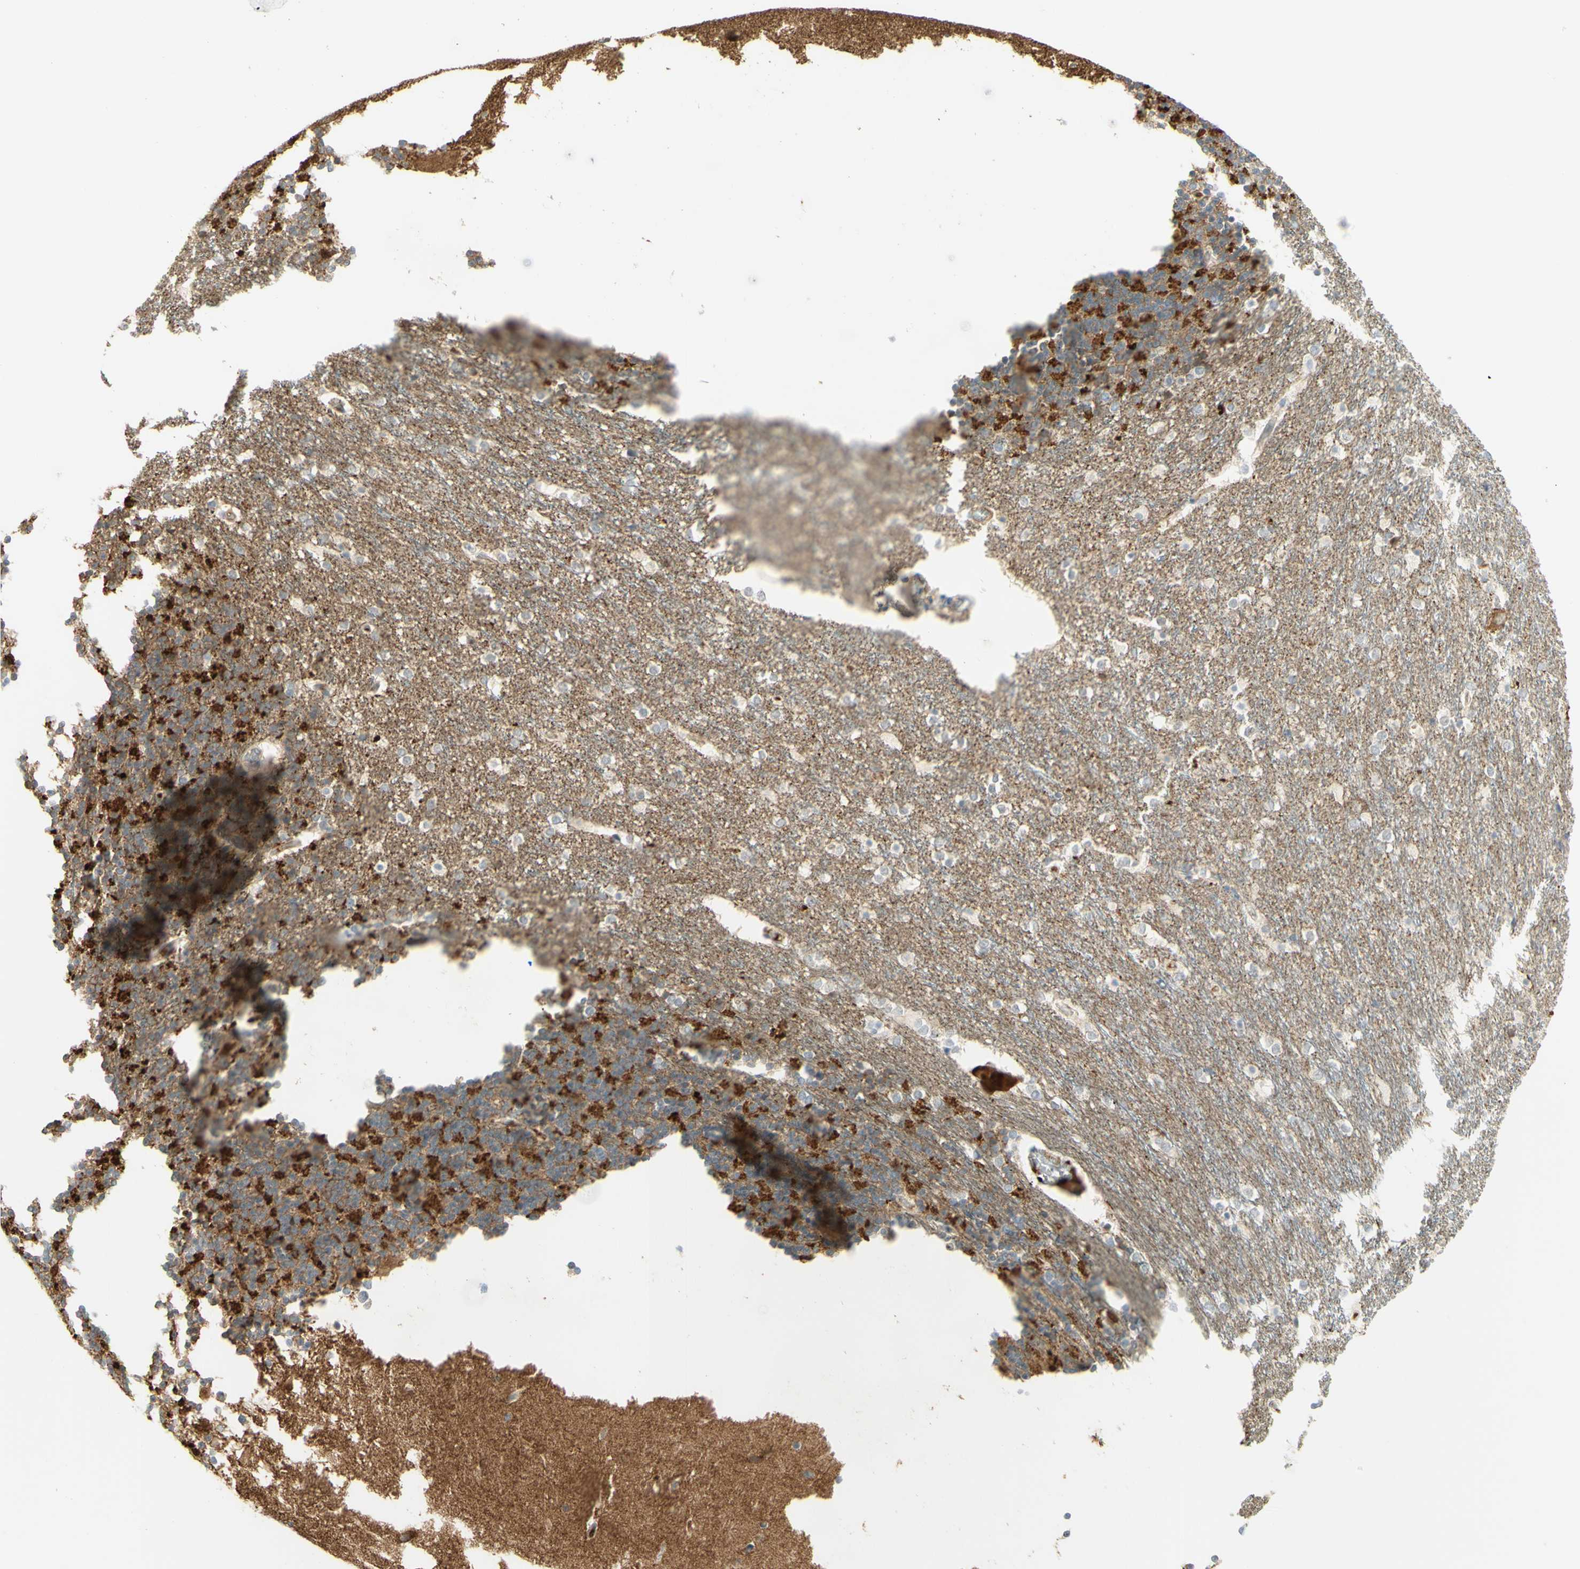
{"staining": {"intensity": "strong", "quantity": ">75%", "location": "cytoplasmic/membranous"}, "tissue": "cerebellum", "cell_type": "Cells in granular layer", "image_type": "normal", "snomed": [{"axis": "morphology", "description": "Normal tissue, NOS"}, {"axis": "topography", "description": "Cerebellum"}], "caption": "A brown stain shows strong cytoplasmic/membranous staining of a protein in cells in granular layer of normal human cerebellum. (IHC, brightfield microscopy, high magnification).", "gene": "ANGPT2", "patient": {"sex": "female", "age": 19}}